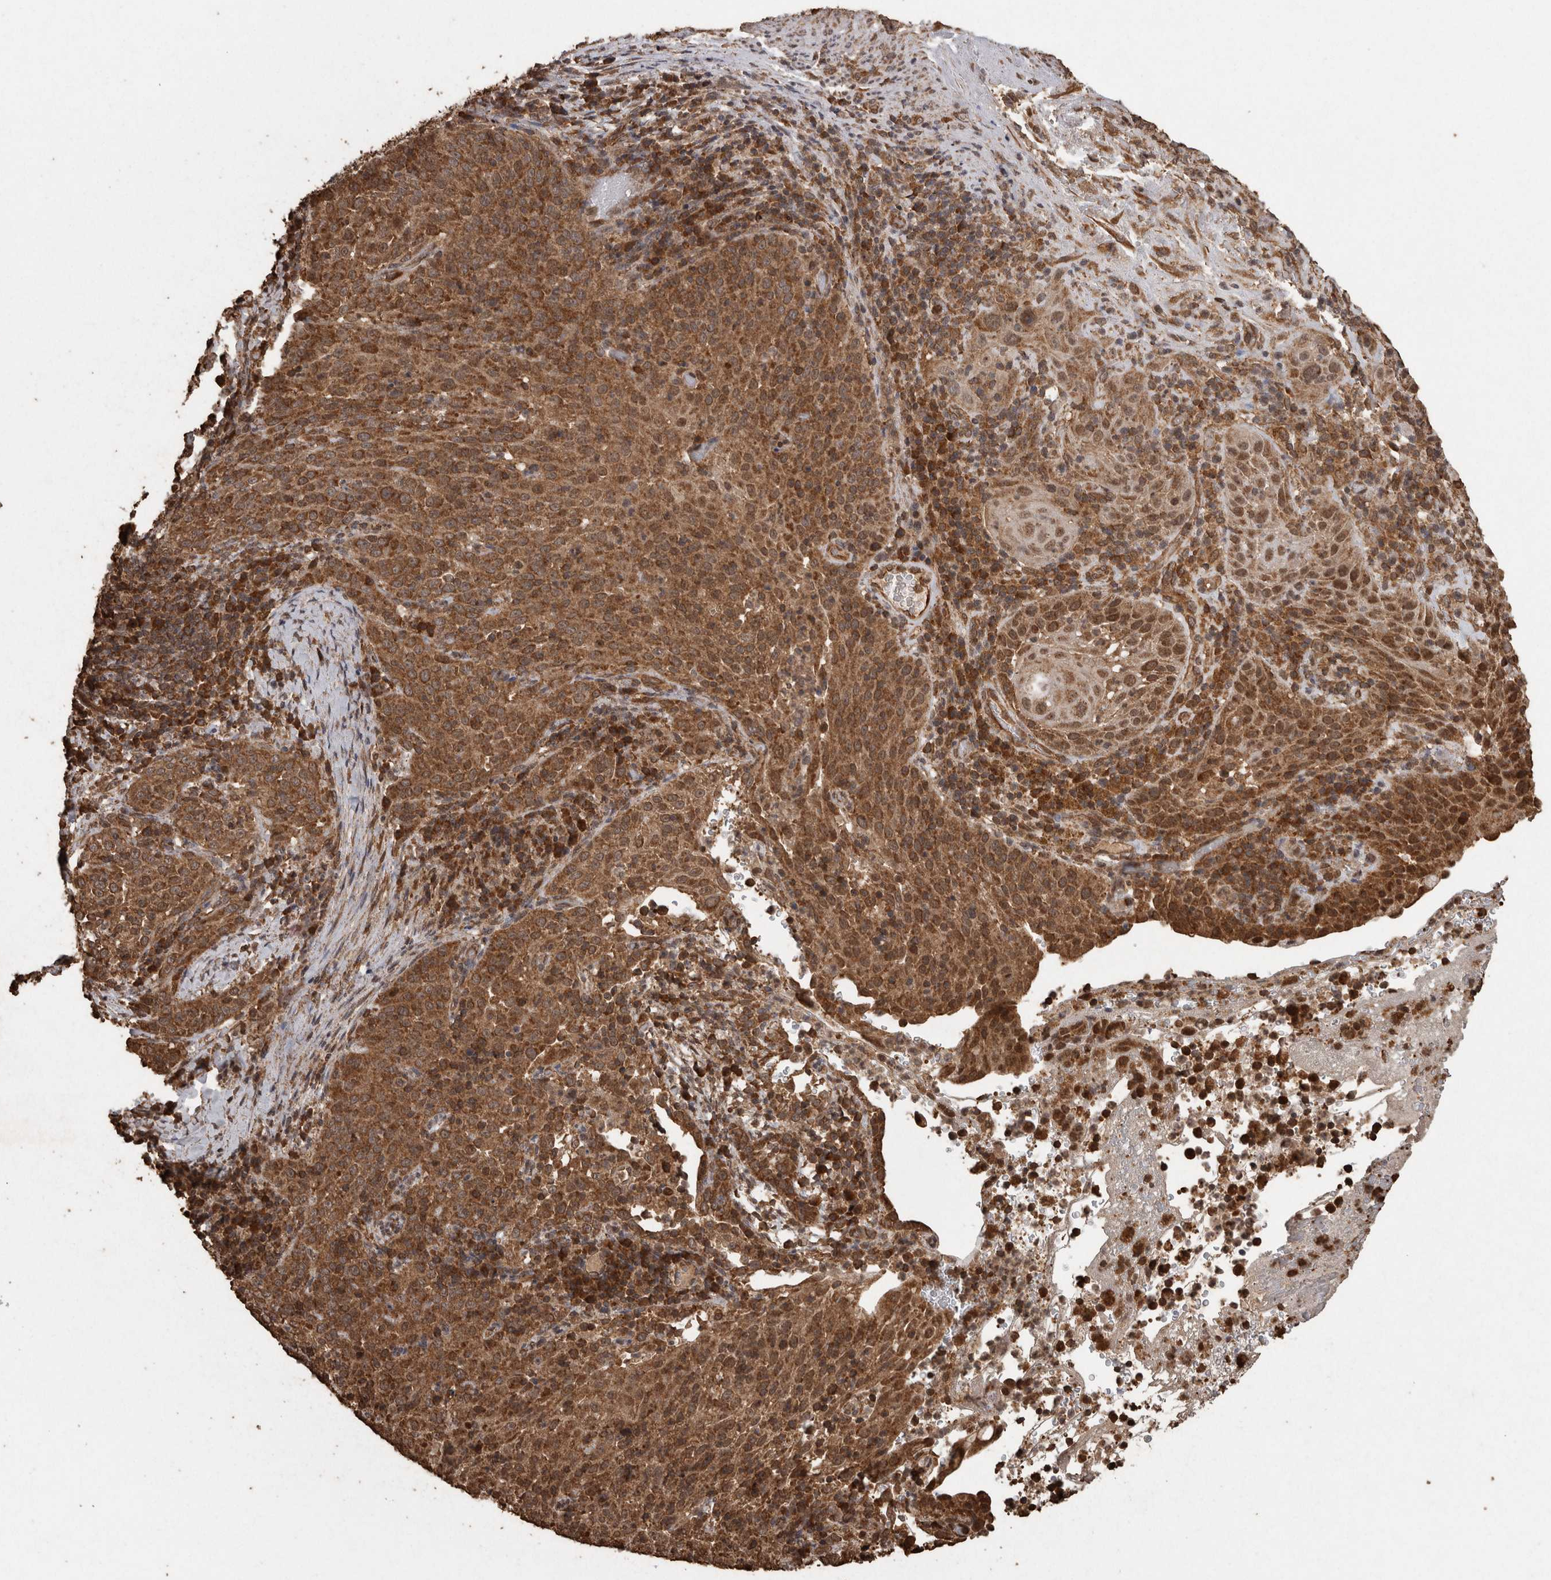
{"staining": {"intensity": "strong", "quantity": ">75%", "location": "cytoplasmic/membranous"}, "tissue": "cervical cancer", "cell_type": "Tumor cells", "image_type": "cancer", "snomed": [{"axis": "morphology", "description": "Squamous cell carcinoma, NOS"}, {"axis": "topography", "description": "Cervix"}], "caption": "Protein staining reveals strong cytoplasmic/membranous staining in approximately >75% of tumor cells in cervical cancer (squamous cell carcinoma).", "gene": "PINK1", "patient": {"sex": "female", "age": 51}}